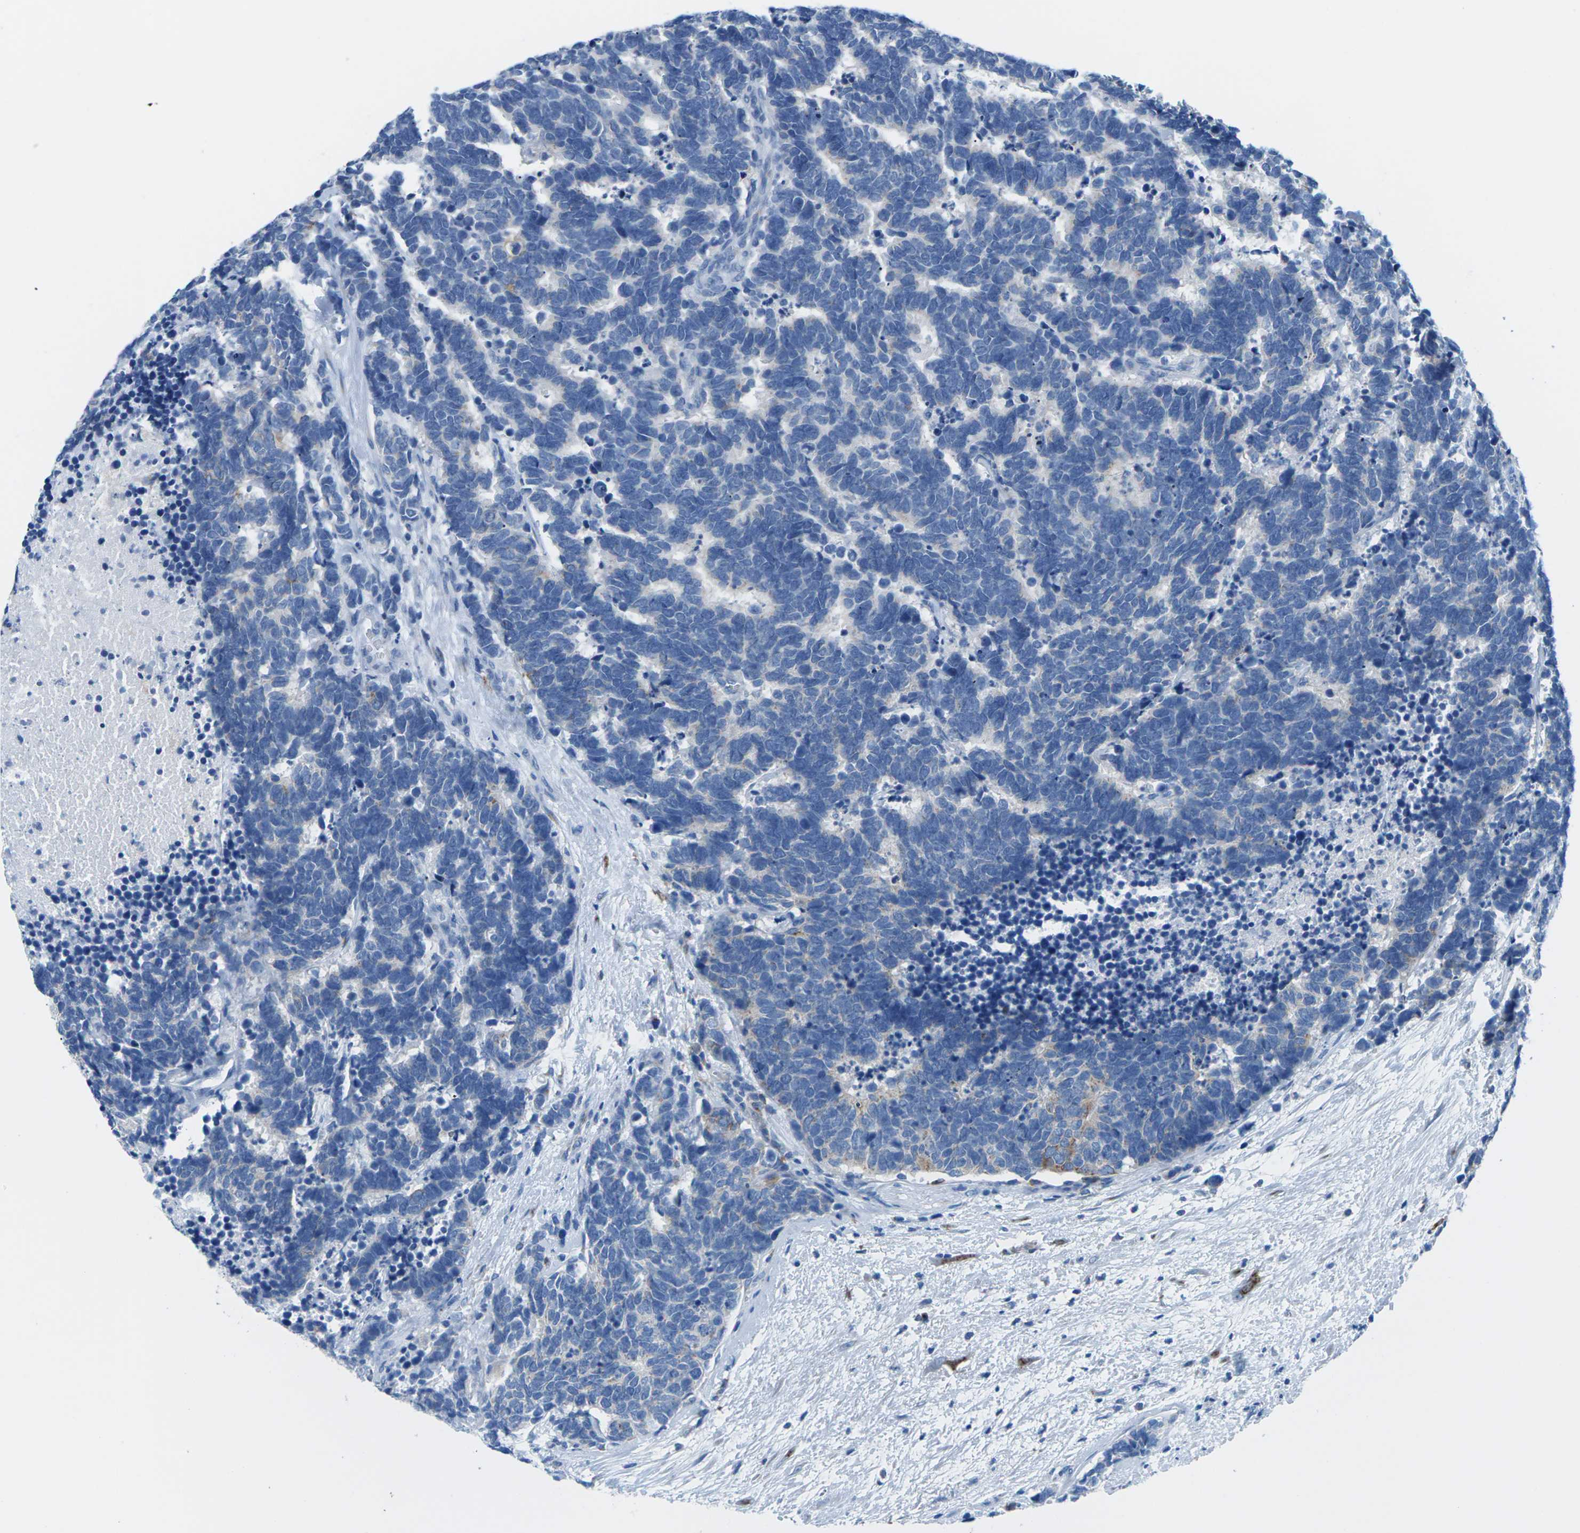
{"staining": {"intensity": "negative", "quantity": "none", "location": "none"}, "tissue": "carcinoid", "cell_type": "Tumor cells", "image_type": "cancer", "snomed": [{"axis": "morphology", "description": "Carcinoma, NOS"}, {"axis": "morphology", "description": "Carcinoid, malignant, NOS"}, {"axis": "topography", "description": "Urinary bladder"}], "caption": "Tumor cells show no significant positivity in carcinoid.", "gene": "SYNGR2", "patient": {"sex": "male", "age": 57}}